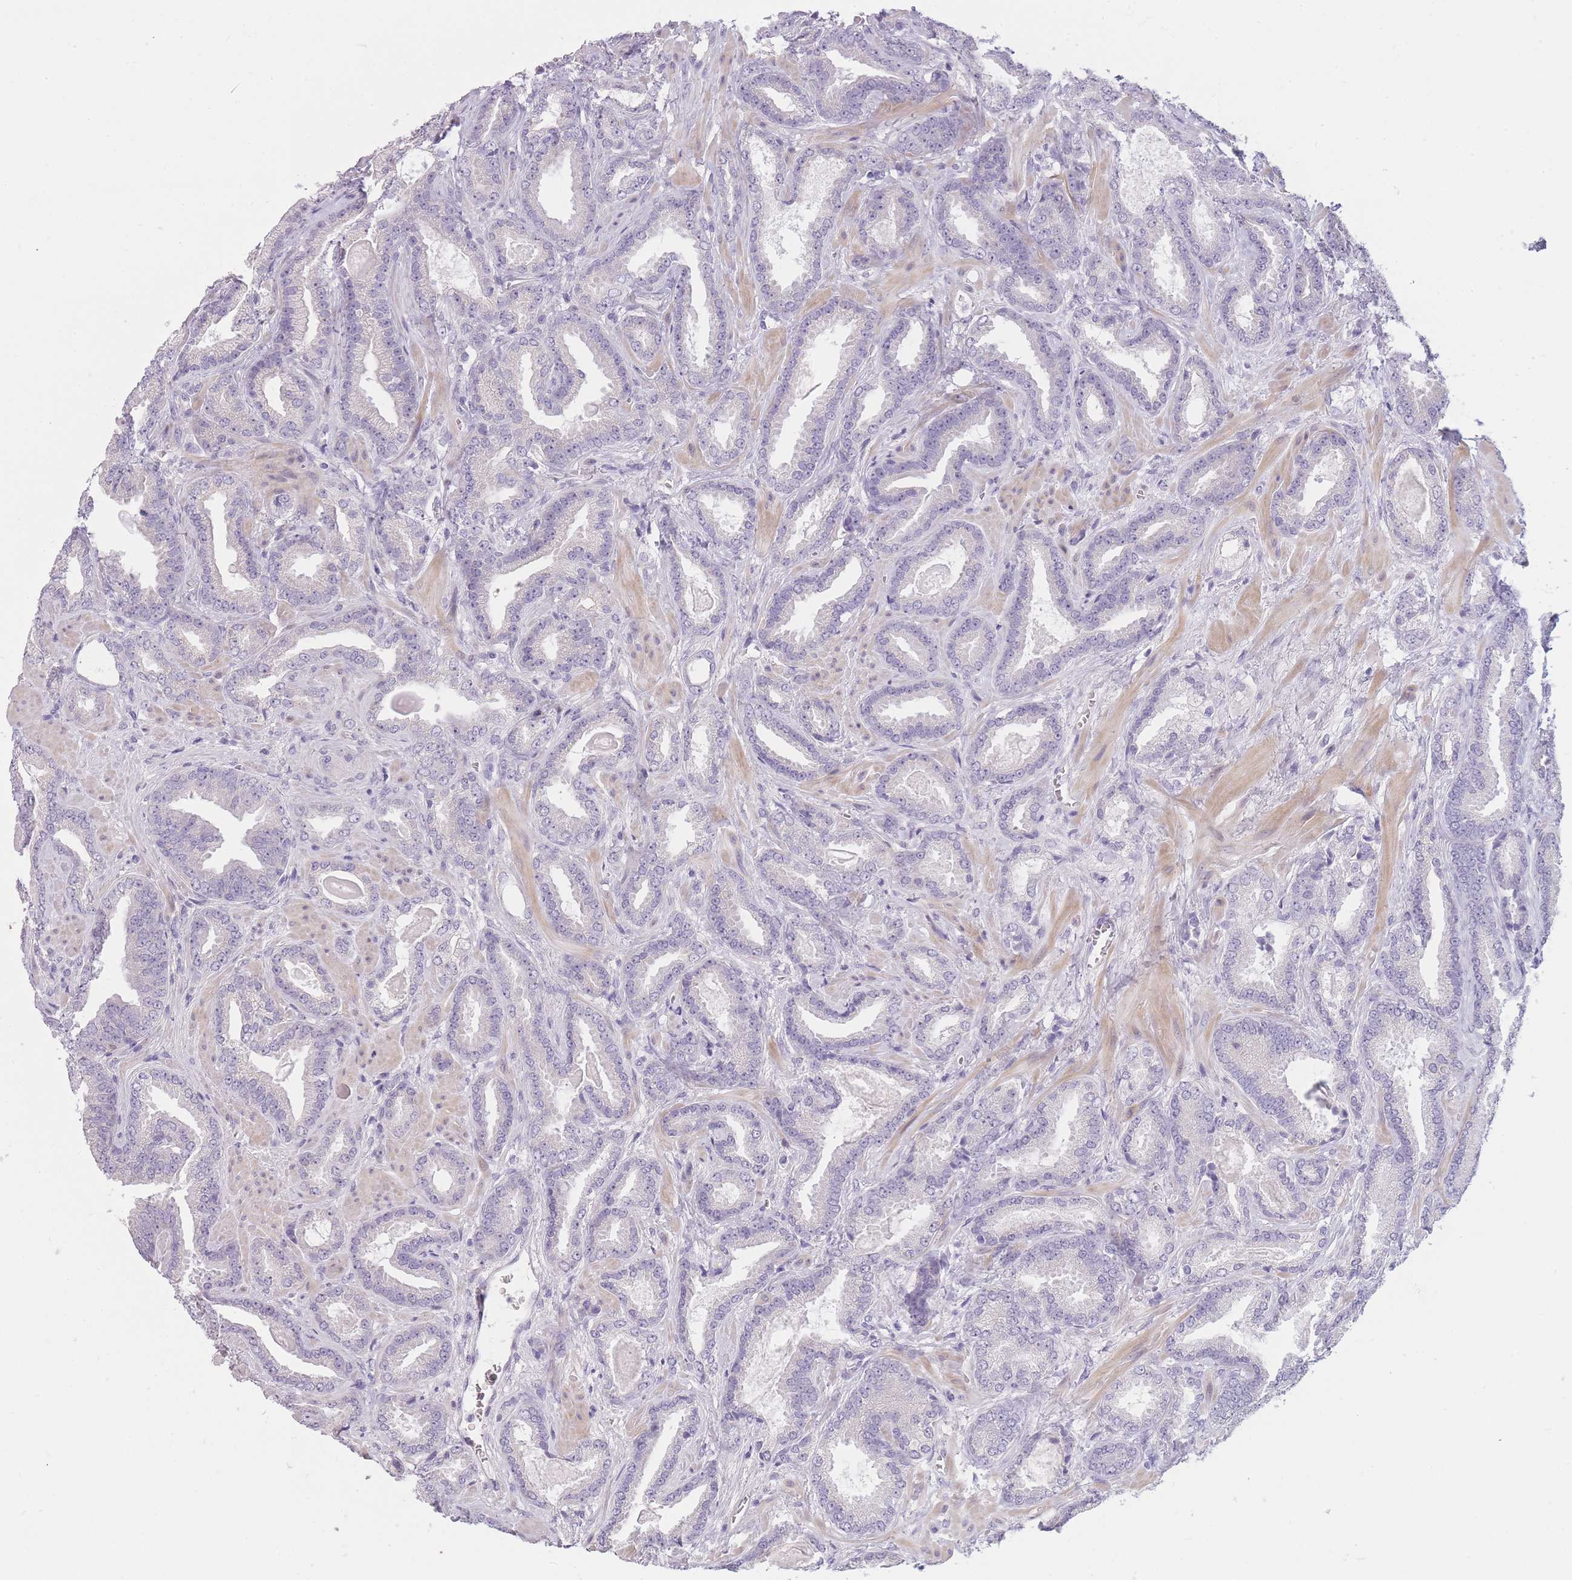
{"staining": {"intensity": "negative", "quantity": "none", "location": "none"}, "tissue": "prostate cancer", "cell_type": "Tumor cells", "image_type": "cancer", "snomed": [{"axis": "morphology", "description": "Adenocarcinoma, Low grade"}, {"axis": "topography", "description": "Prostate"}], "caption": "High magnification brightfield microscopy of low-grade adenocarcinoma (prostate) stained with DAB (3,3'-diaminobenzidine) (brown) and counterstained with hematoxylin (blue): tumor cells show no significant staining. The staining was performed using DAB (3,3'-diaminobenzidine) to visualize the protein expression in brown, while the nuclei were stained in blue with hematoxylin (Magnification: 20x).", "gene": "TMEM236", "patient": {"sex": "male", "age": 62}}